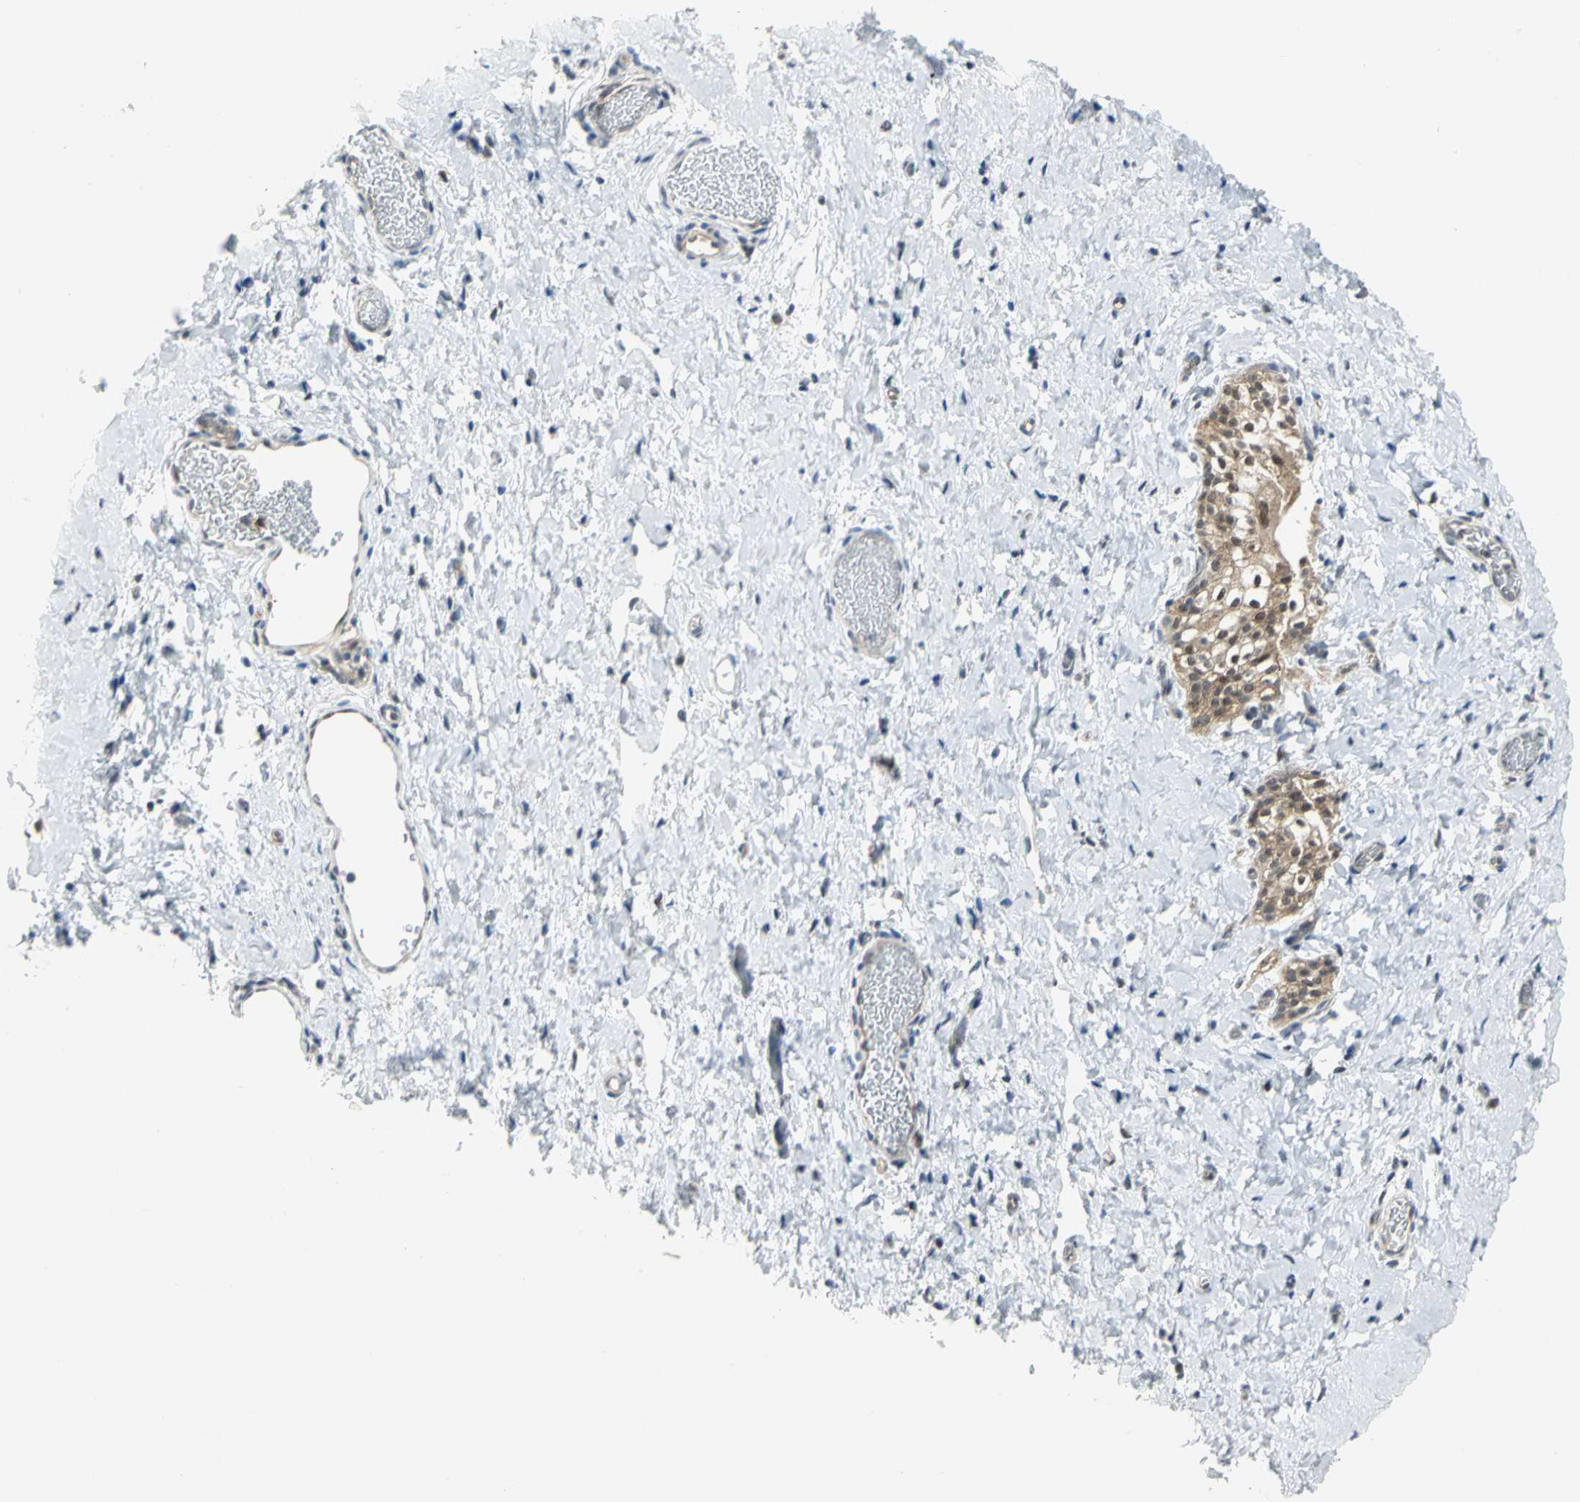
{"staining": {"intensity": "weak", "quantity": "<25%", "location": "nuclear"}, "tissue": "smooth muscle", "cell_type": "Smooth muscle cells", "image_type": "normal", "snomed": [{"axis": "morphology", "description": "Normal tissue, NOS"}, {"axis": "topography", "description": "Smooth muscle"}], "caption": "An image of smooth muscle stained for a protein exhibits no brown staining in smooth muscle cells.", "gene": "PSMA4", "patient": {"sex": "male", "age": 16}}